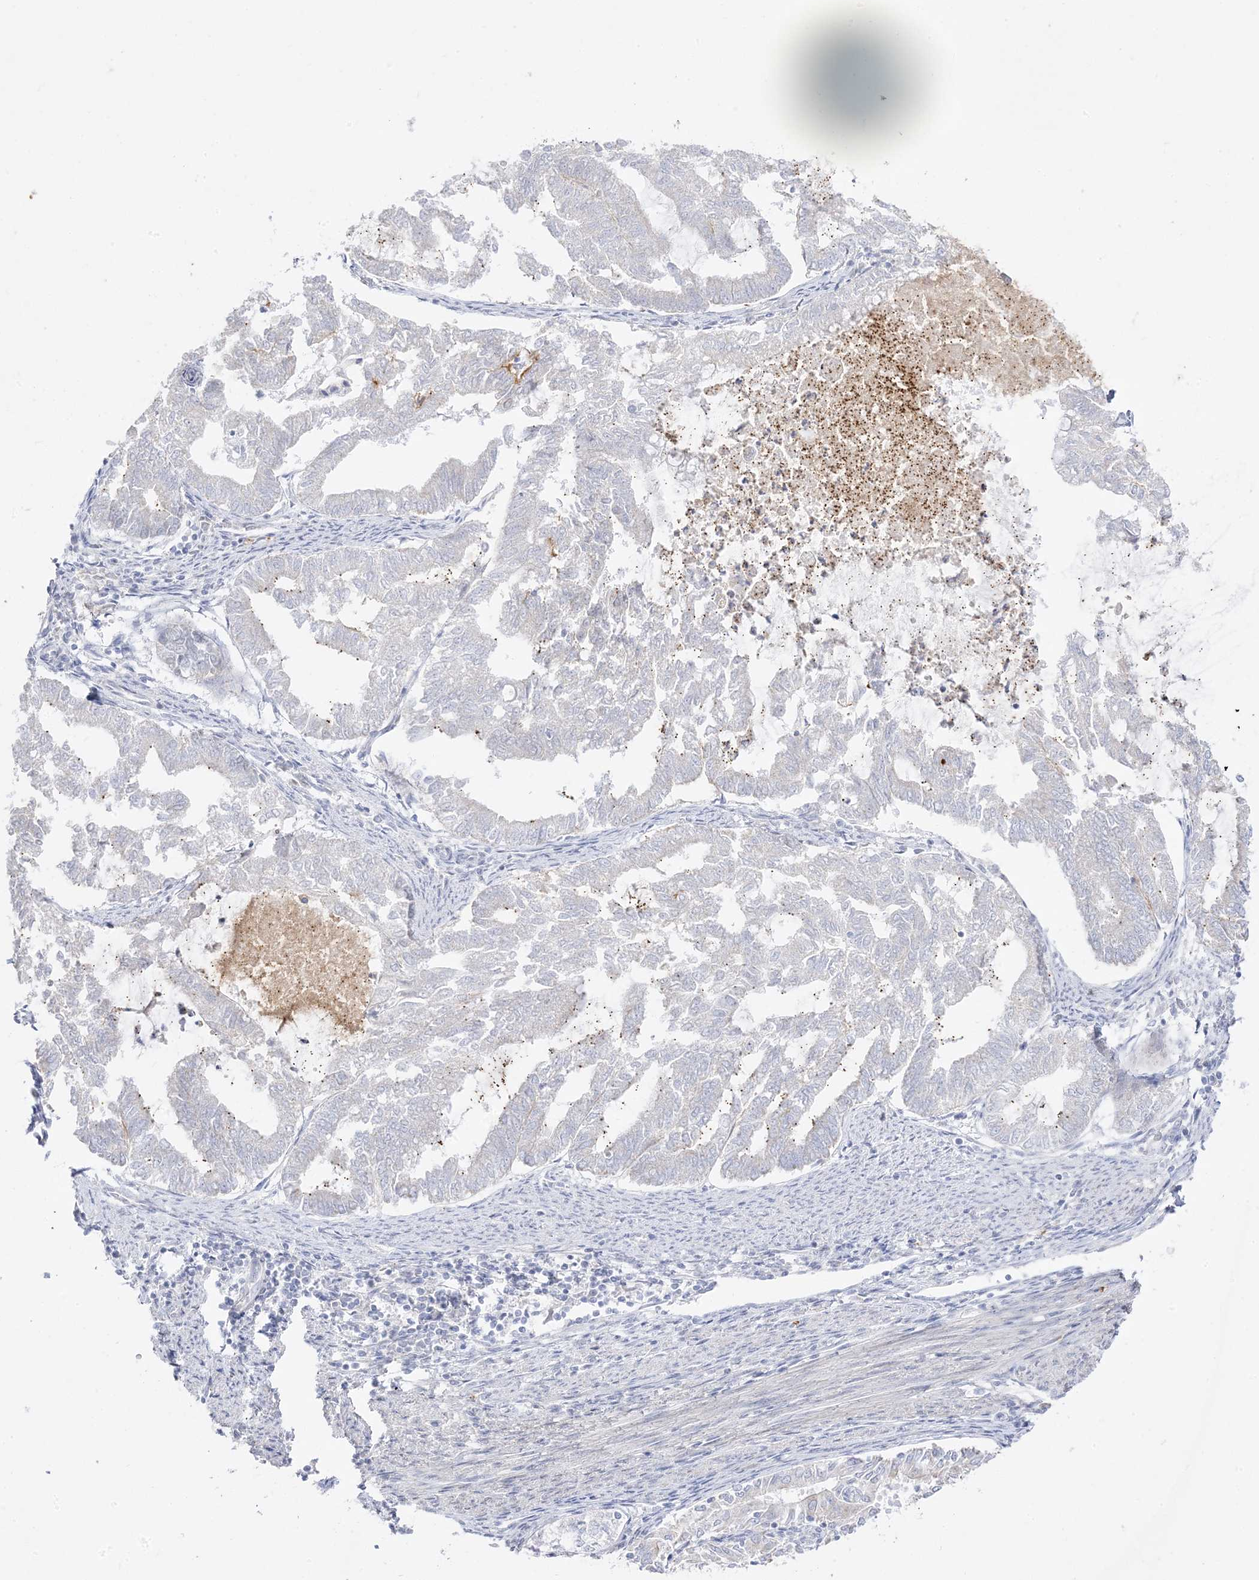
{"staining": {"intensity": "negative", "quantity": "none", "location": "none"}, "tissue": "endometrial cancer", "cell_type": "Tumor cells", "image_type": "cancer", "snomed": [{"axis": "morphology", "description": "Adenocarcinoma, NOS"}, {"axis": "topography", "description": "Endometrium"}], "caption": "Photomicrograph shows no significant protein expression in tumor cells of endometrial cancer. Brightfield microscopy of immunohistochemistry stained with DAB (brown) and hematoxylin (blue), captured at high magnification.", "gene": "TRANK1", "patient": {"sex": "female", "age": 79}}